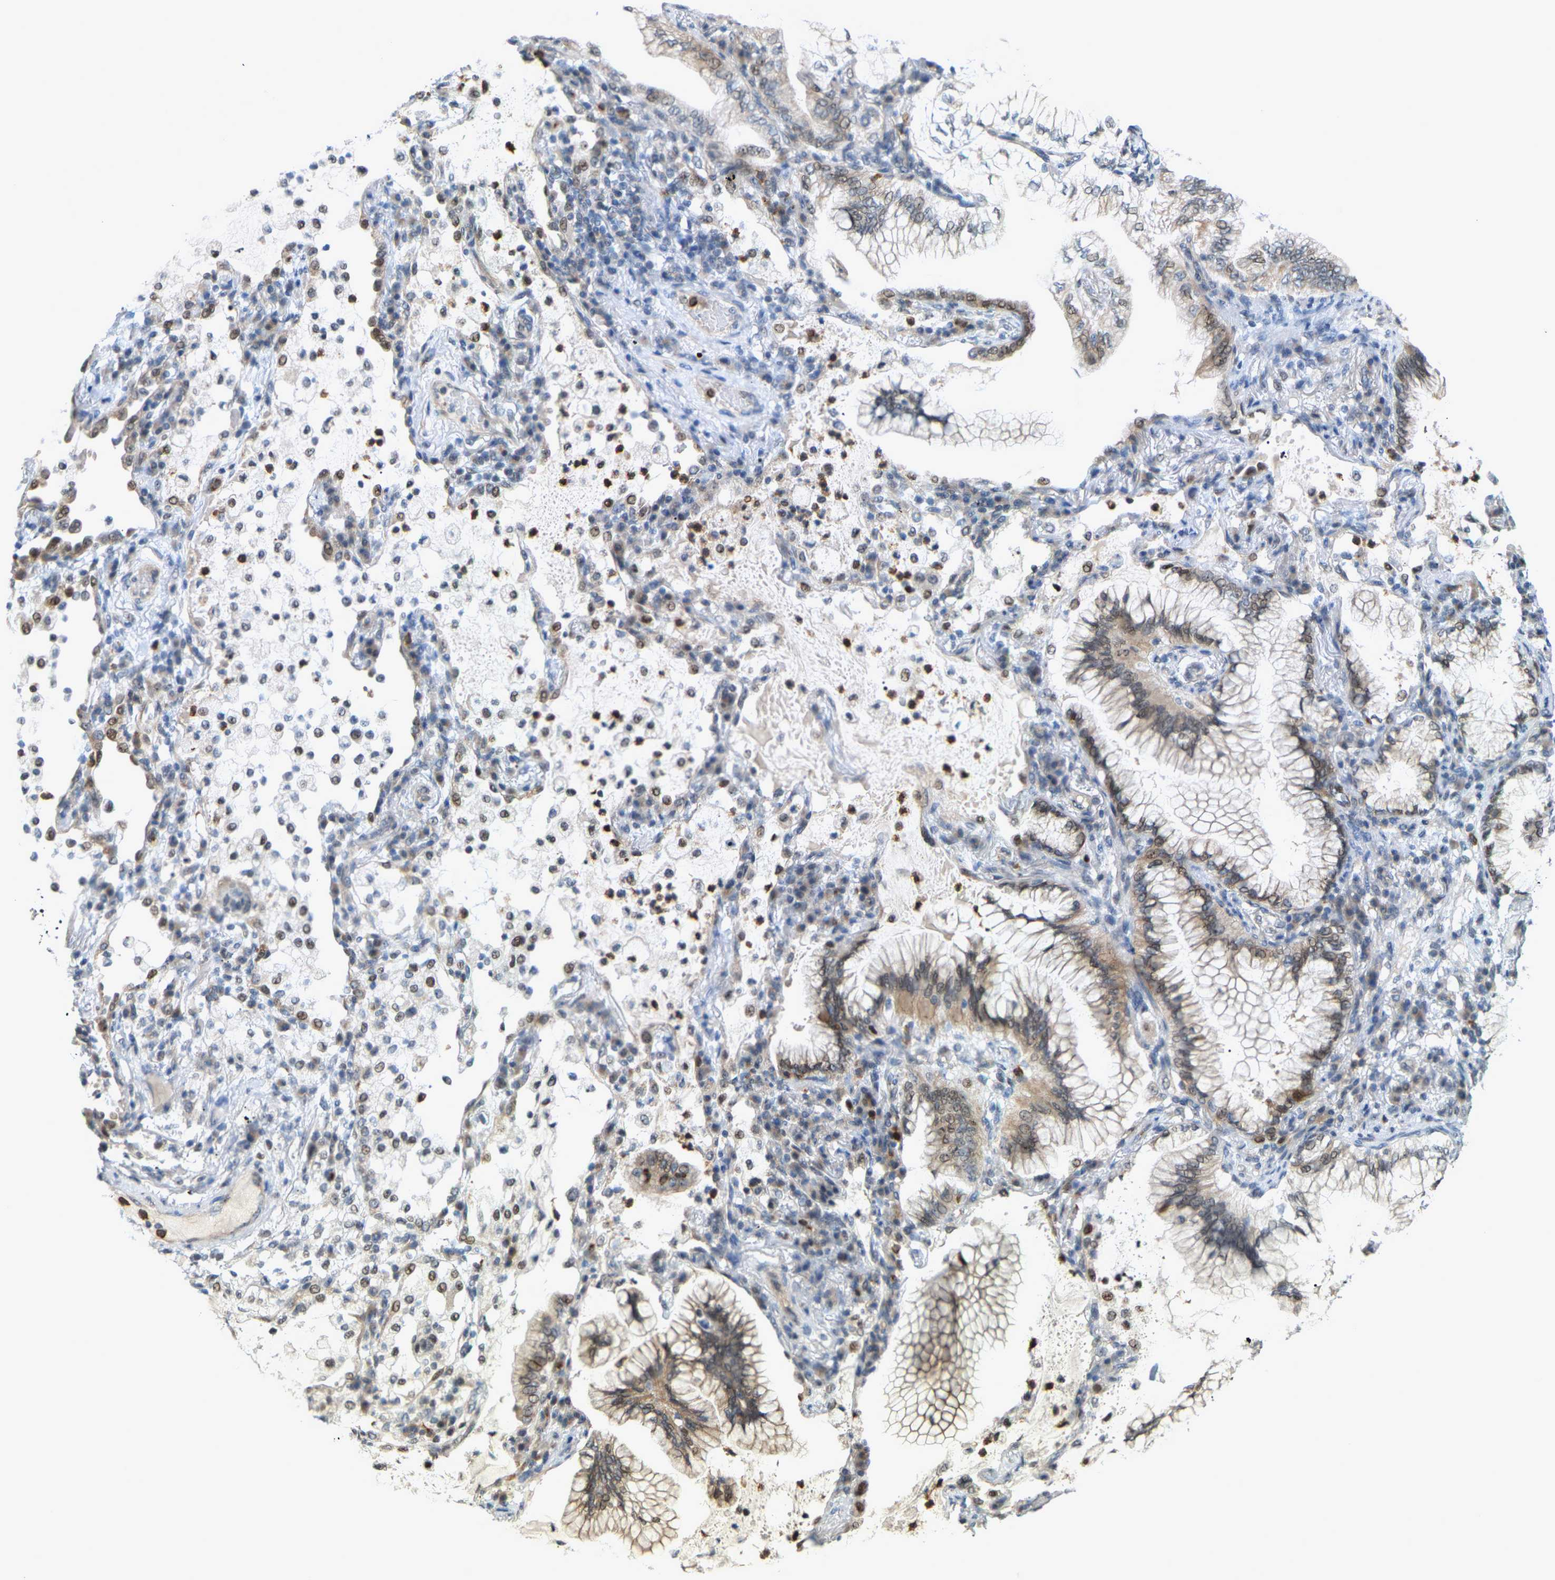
{"staining": {"intensity": "weak", "quantity": ">75%", "location": "cytoplasmic/membranous"}, "tissue": "lung cancer", "cell_type": "Tumor cells", "image_type": "cancer", "snomed": [{"axis": "morphology", "description": "Adenocarcinoma, NOS"}, {"axis": "topography", "description": "Lung"}], "caption": "Adenocarcinoma (lung) was stained to show a protein in brown. There is low levels of weak cytoplasmic/membranous expression in about >75% of tumor cells. (Stains: DAB in brown, nuclei in blue, Microscopy: brightfield microscopy at high magnification).", "gene": "CROT", "patient": {"sex": "female", "age": 70}}